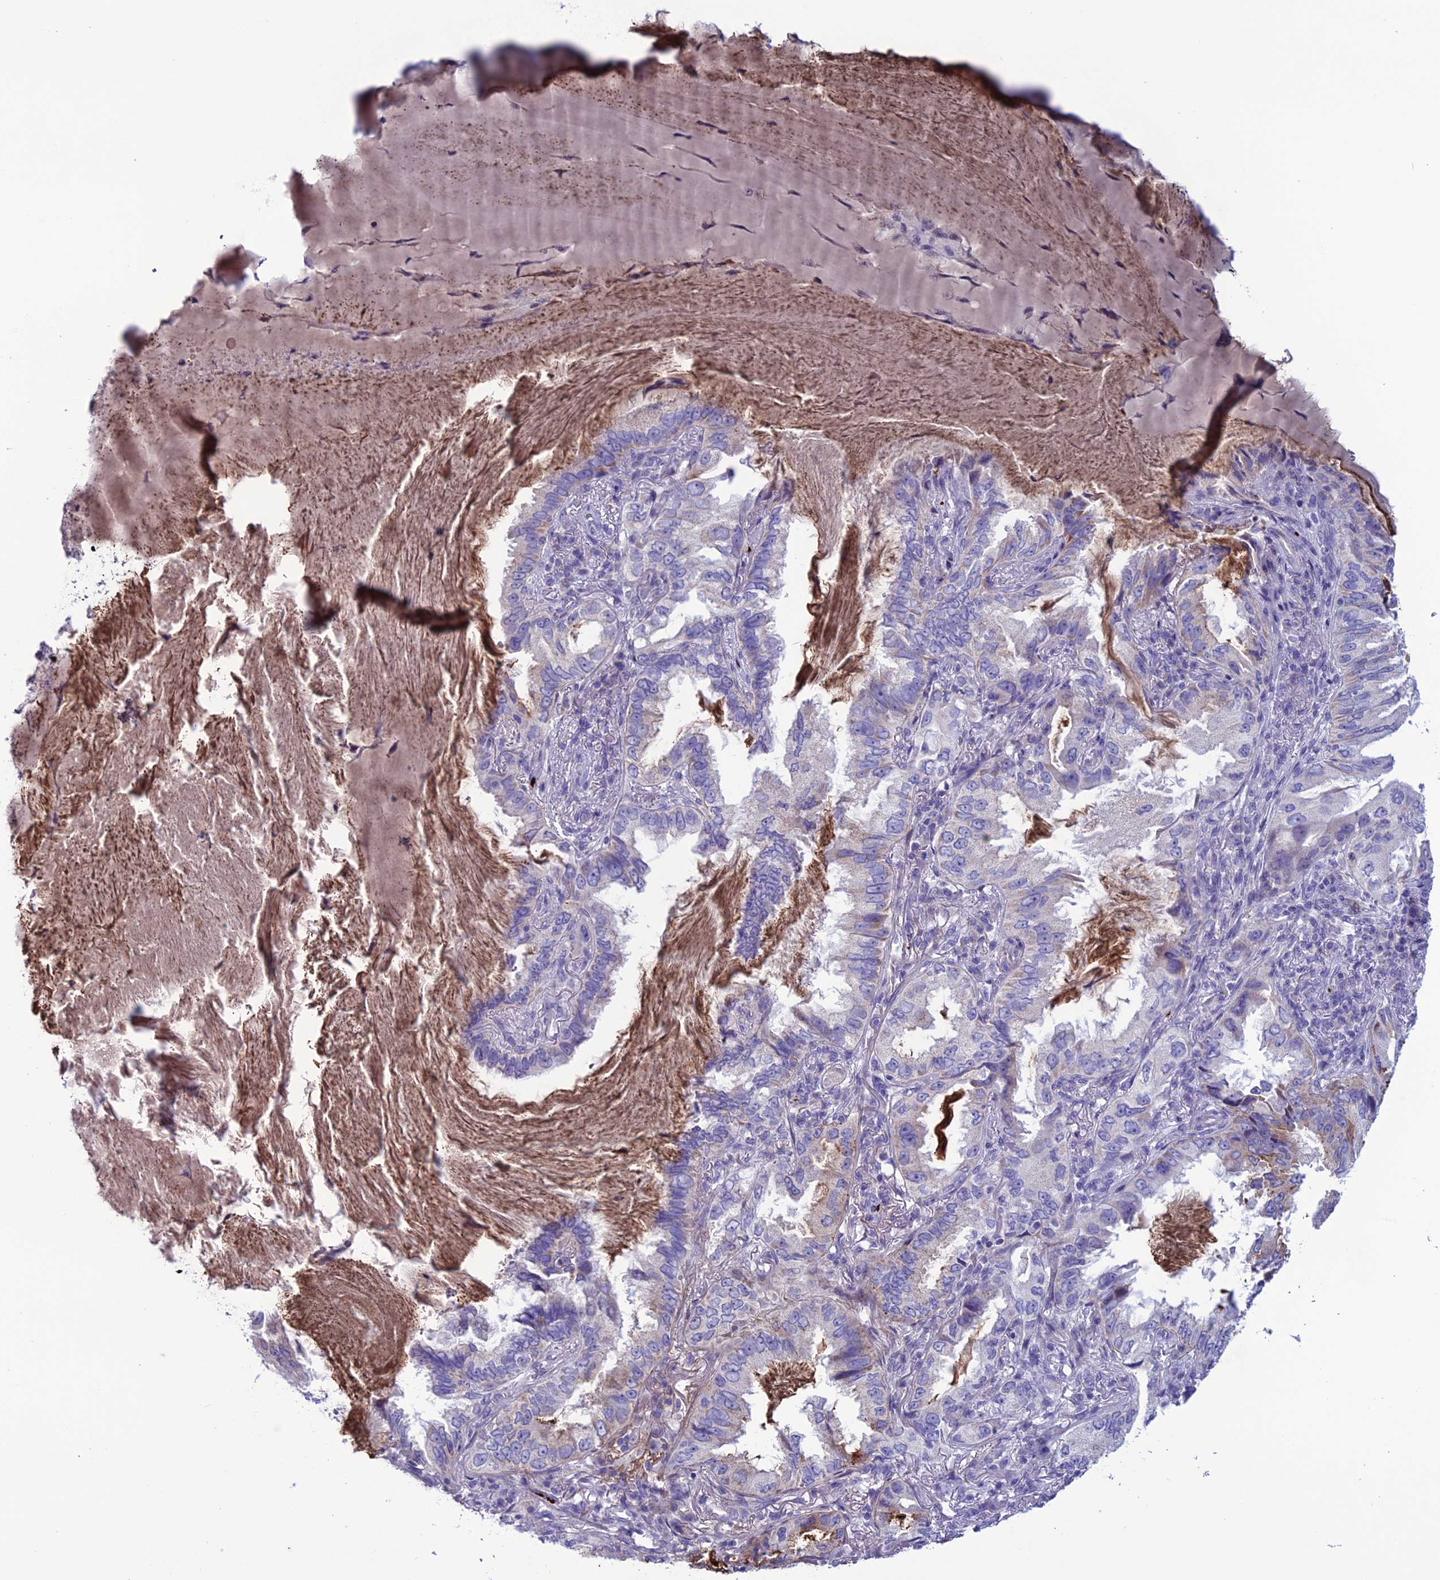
{"staining": {"intensity": "negative", "quantity": "none", "location": "none"}, "tissue": "lung cancer", "cell_type": "Tumor cells", "image_type": "cancer", "snomed": [{"axis": "morphology", "description": "Adenocarcinoma, NOS"}, {"axis": "topography", "description": "Lung"}], "caption": "Image shows no protein staining in tumor cells of adenocarcinoma (lung) tissue.", "gene": "C21orf140", "patient": {"sex": "female", "age": 69}}